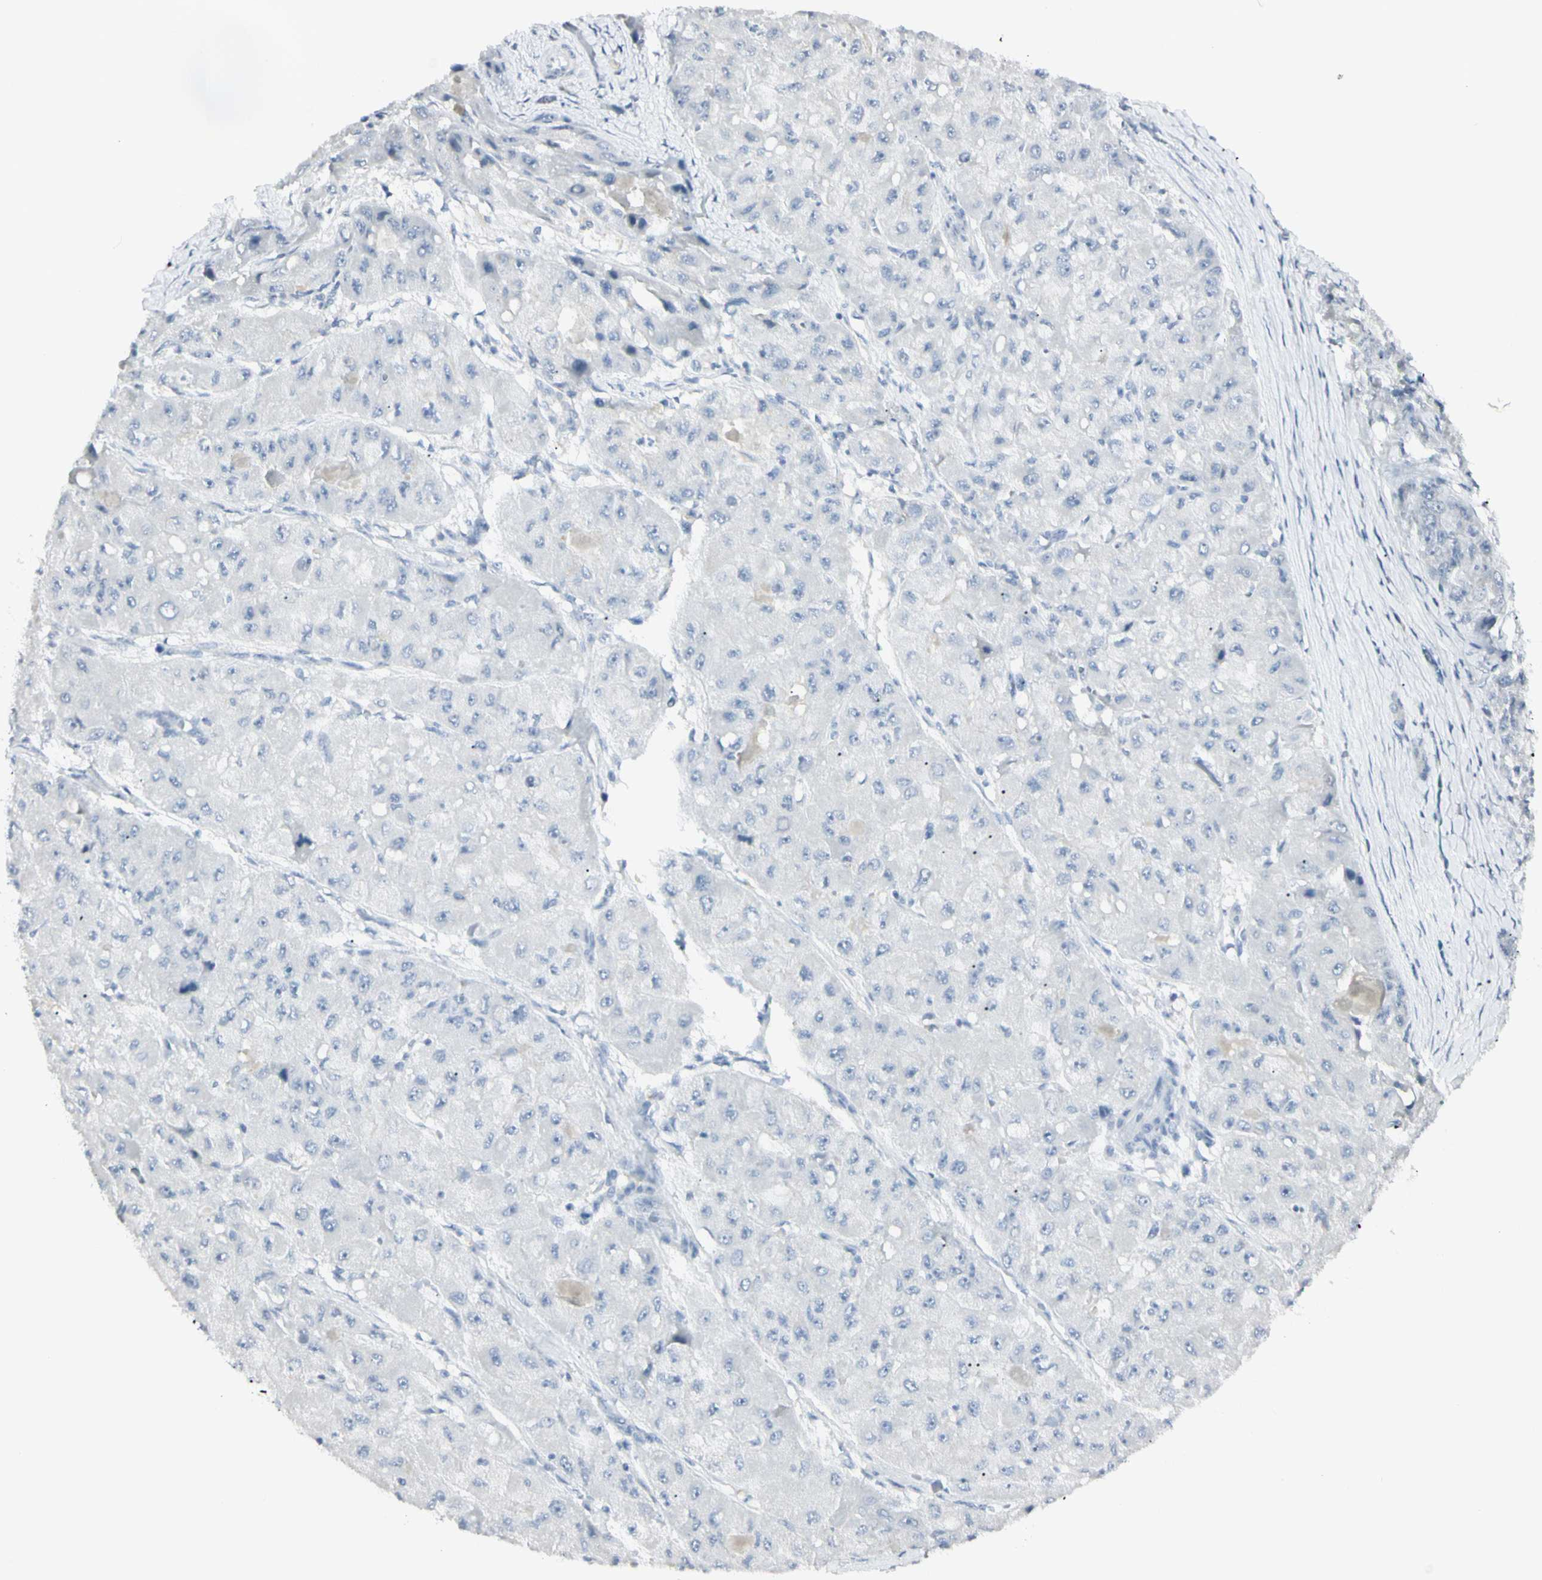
{"staining": {"intensity": "negative", "quantity": "none", "location": "none"}, "tissue": "liver cancer", "cell_type": "Tumor cells", "image_type": "cancer", "snomed": [{"axis": "morphology", "description": "Carcinoma, Hepatocellular, NOS"}, {"axis": "topography", "description": "Liver"}], "caption": "Tumor cells are negative for protein expression in human liver cancer (hepatocellular carcinoma).", "gene": "PIP", "patient": {"sex": "male", "age": 80}}